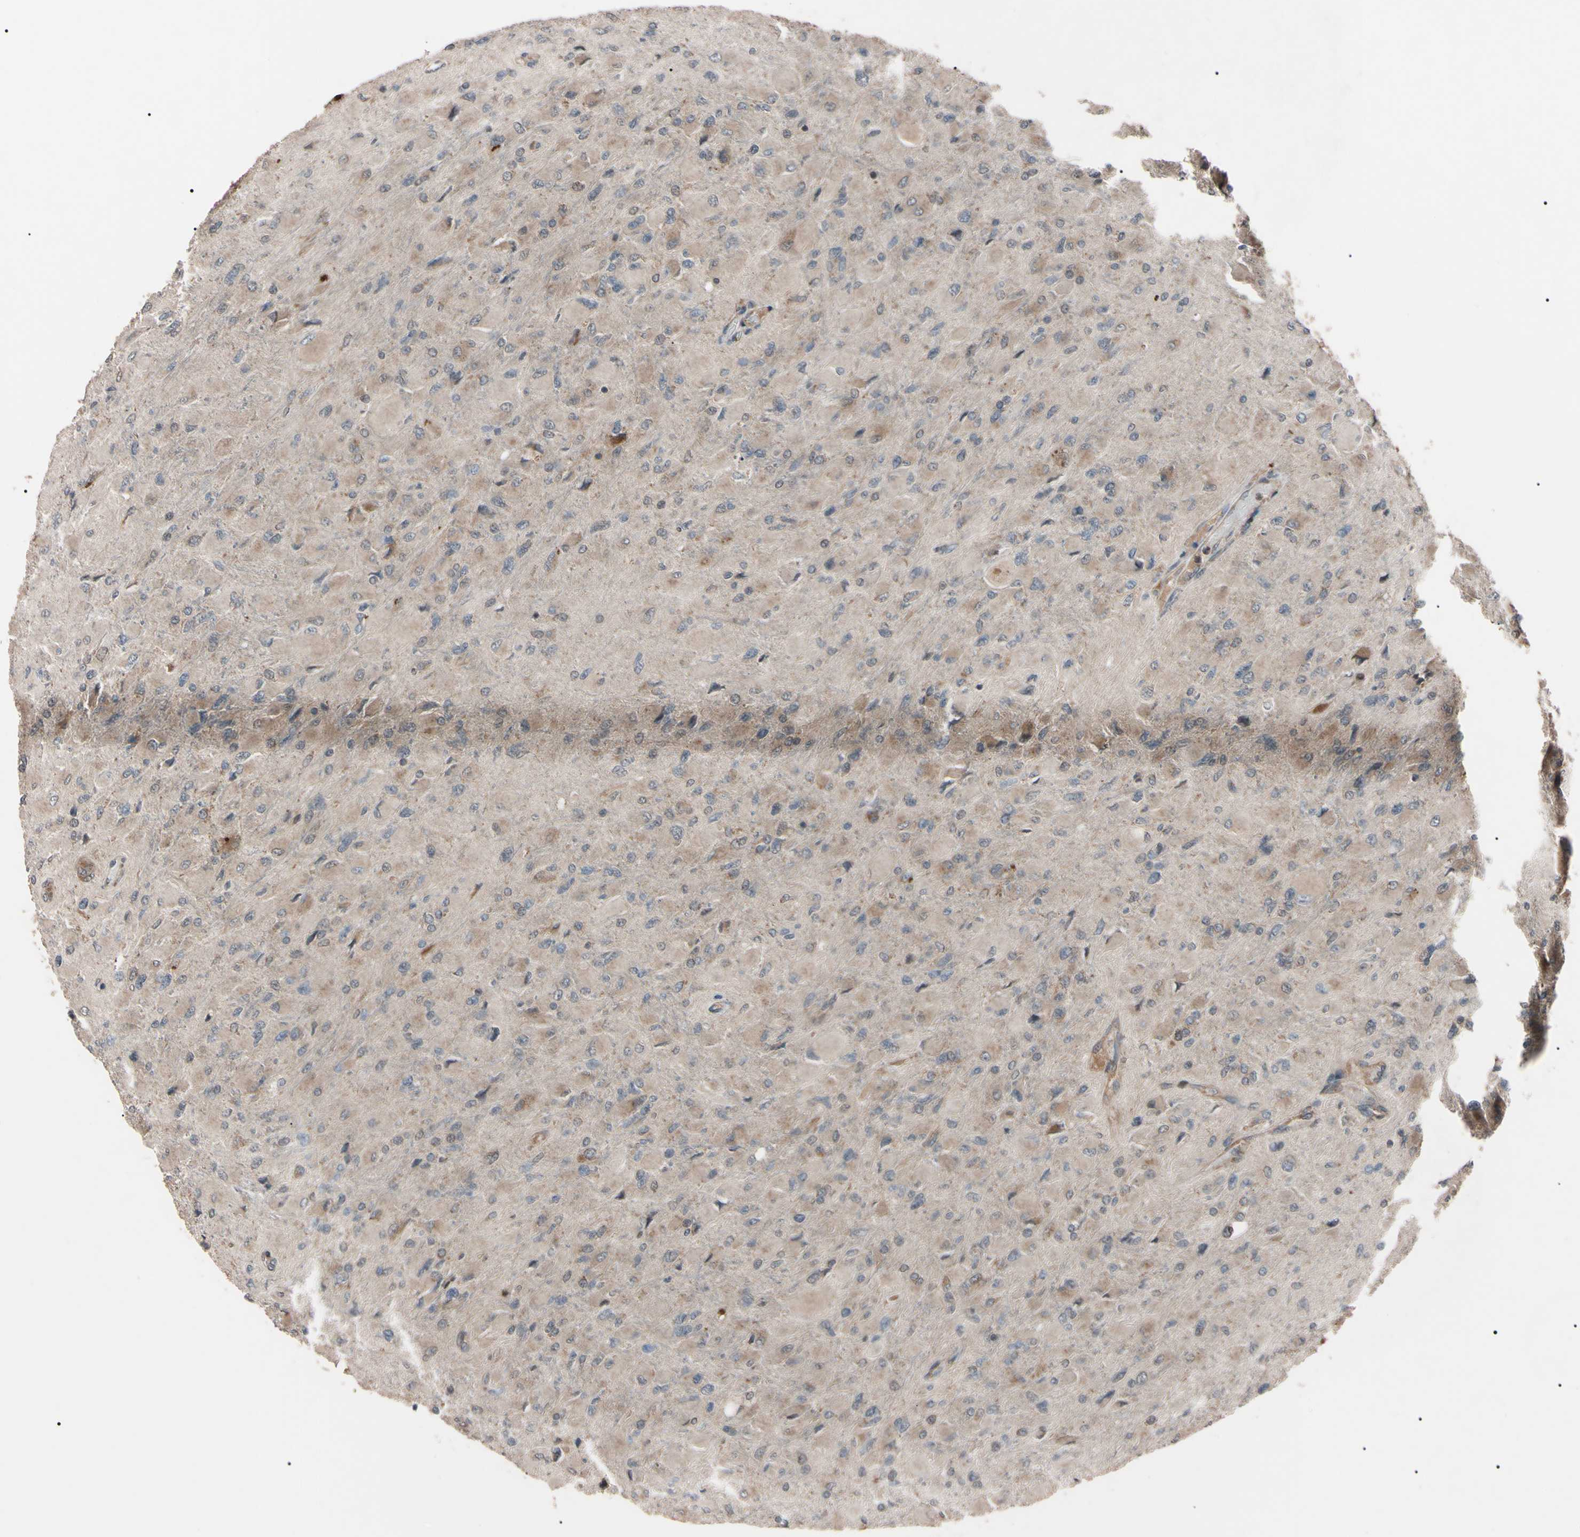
{"staining": {"intensity": "moderate", "quantity": ">75%", "location": "cytoplasmic/membranous"}, "tissue": "glioma", "cell_type": "Tumor cells", "image_type": "cancer", "snomed": [{"axis": "morphology", "description": "Glioma, malignant, High grade"}, {"axis": "topography", "description": "Cerebral cortex"}], "caption": "Protein analysis of malignant glioma (high-grade) tissue displays moderate cytoplasmic/membranous staining in about >75% of tumor cells.", "gene": "GUCY1B1", "patient": {"sex": "female", "age": 36}}